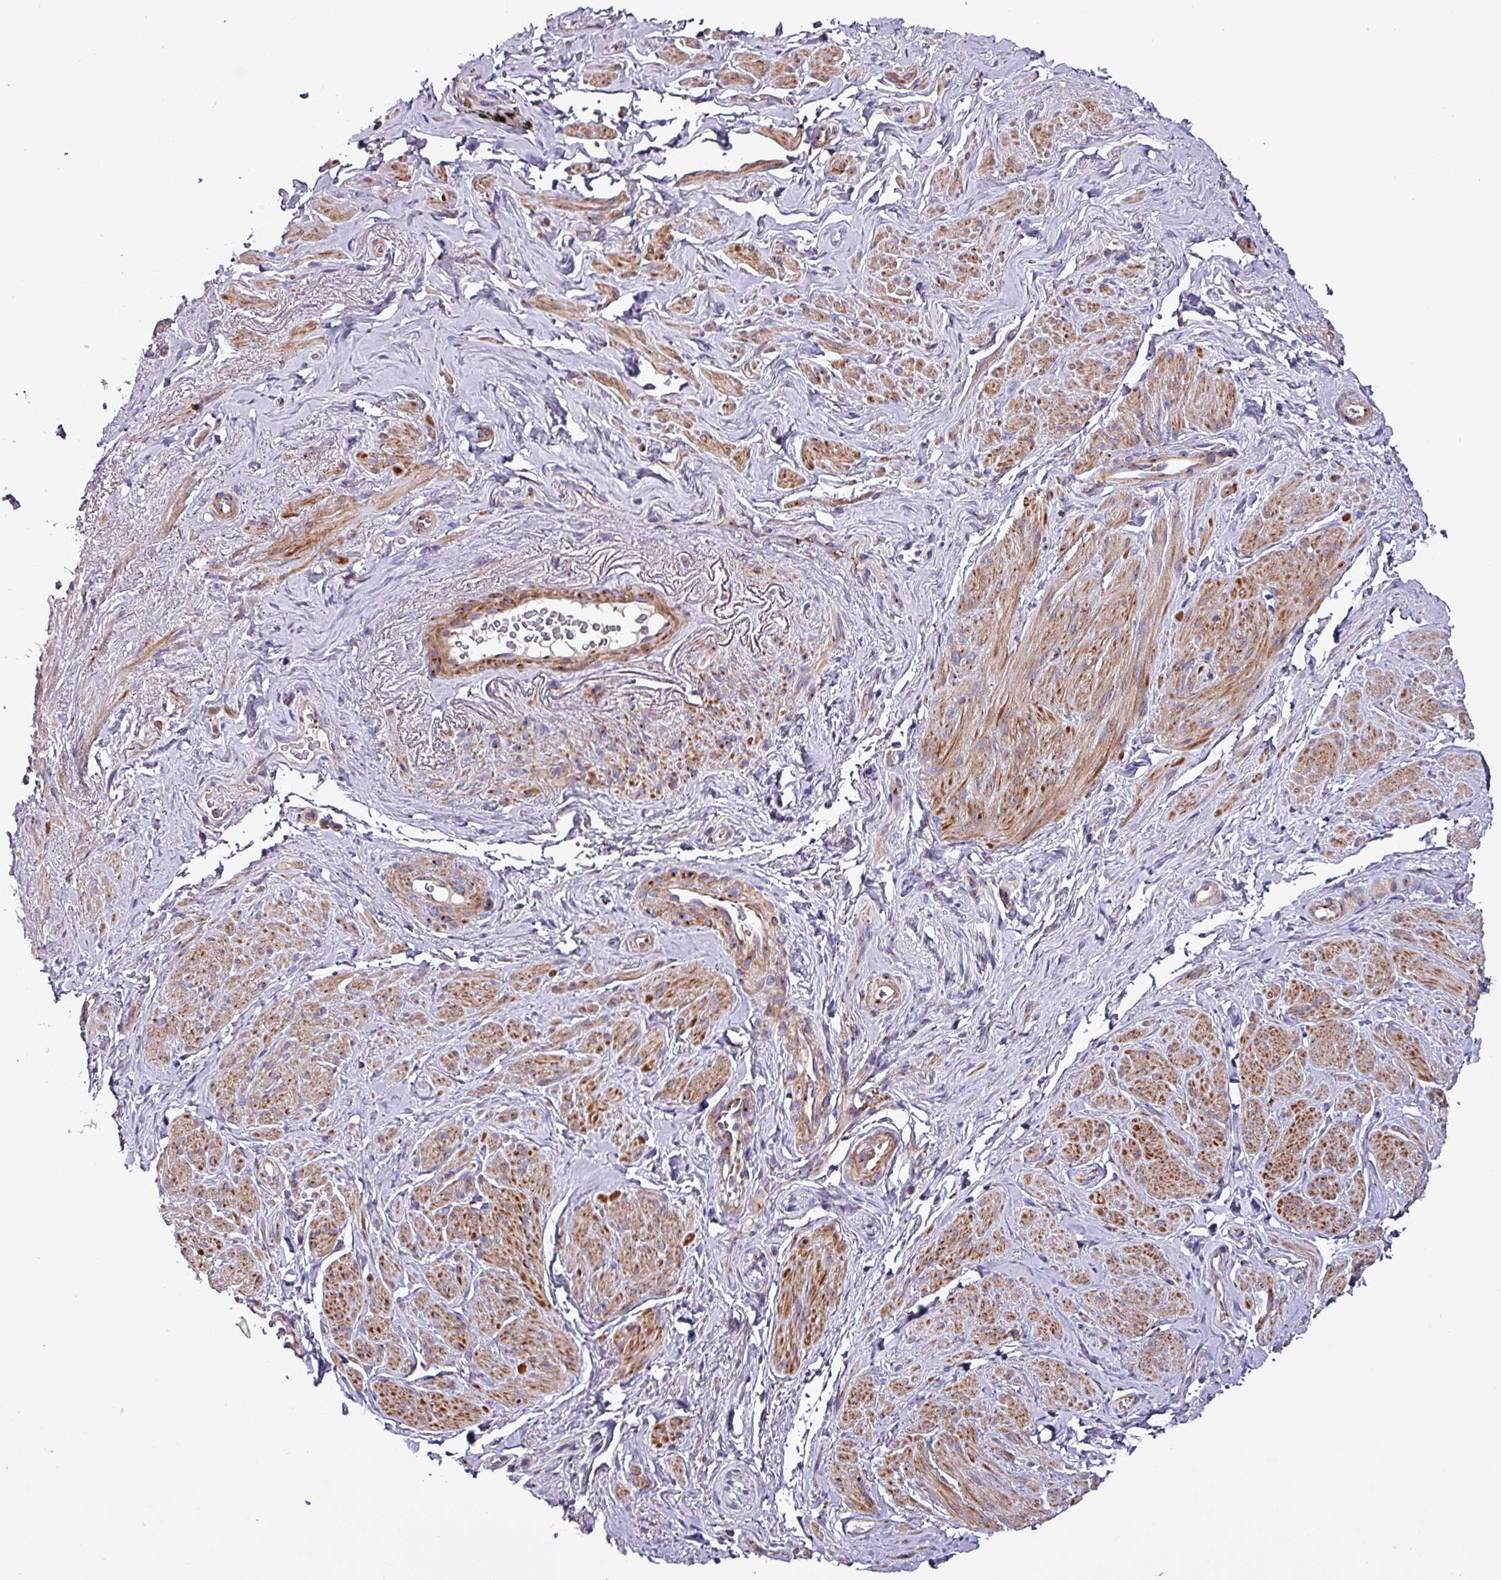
{"staining": {"intensity": "moderate", "quantity": ">75%", "location": "cytoplasmic/membranous"}, "tissue": "smooth muscle", "cell_type": "Smooth muscle cells", "image_type": "normal", "snomed": [{"axis": "morphology", "description": "Normal tissue, NOS"}, {"axis": "topography", "description": "Smooth muscle"}, {"axis": "topography", "description": "Peripheral nerve tissue"}], "caption": "Protein expression analysis of unremarkable smooth muscle exhibits moderate cytoplasmic/membranous expression in about >75% of smooth muscle cells. (brown staining indicates protein expression, while blue staining denotes nuclei).", "gene": "VAMP4", "patient": {"sex": "male", "age": 69}}